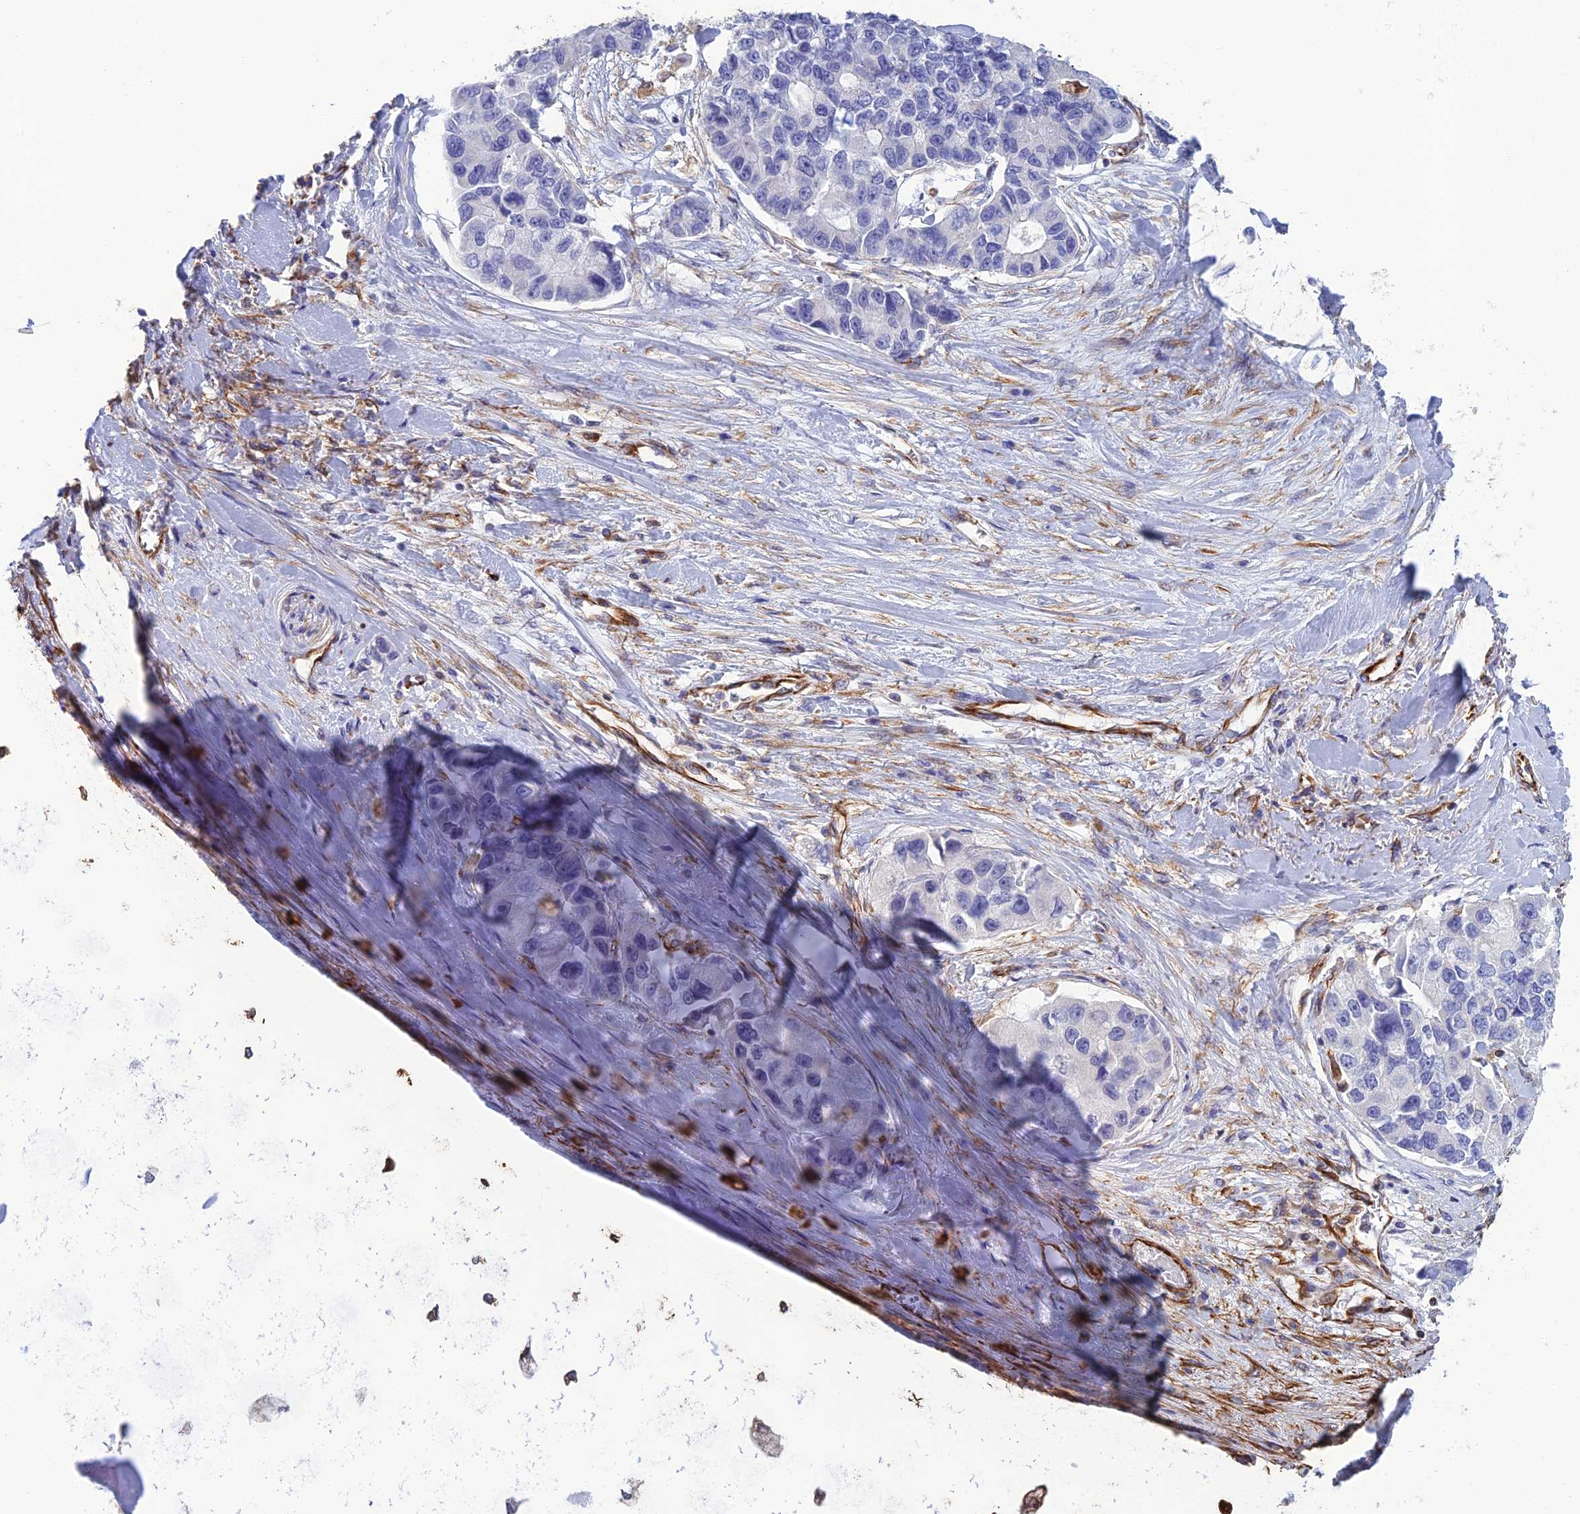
{"staining": {"intensity": "negative", "quantity": "none", "location": "none"}, "tissue": "lung cancer", "cell_type": "Tumor cells", "image_type": "cancer", "snomed": [{"axis": "morphology", "description": "Adenocarcinoma, NOS"}, {"axis": "topography", "description": "Lung"}], "caption": "Adenocarcinoma (lung) was stained to show a protein in brown. There is no significant positivity in tumor cells.", "gene": "FBXL20", "patient": {"sex": "female", "age": 54}}